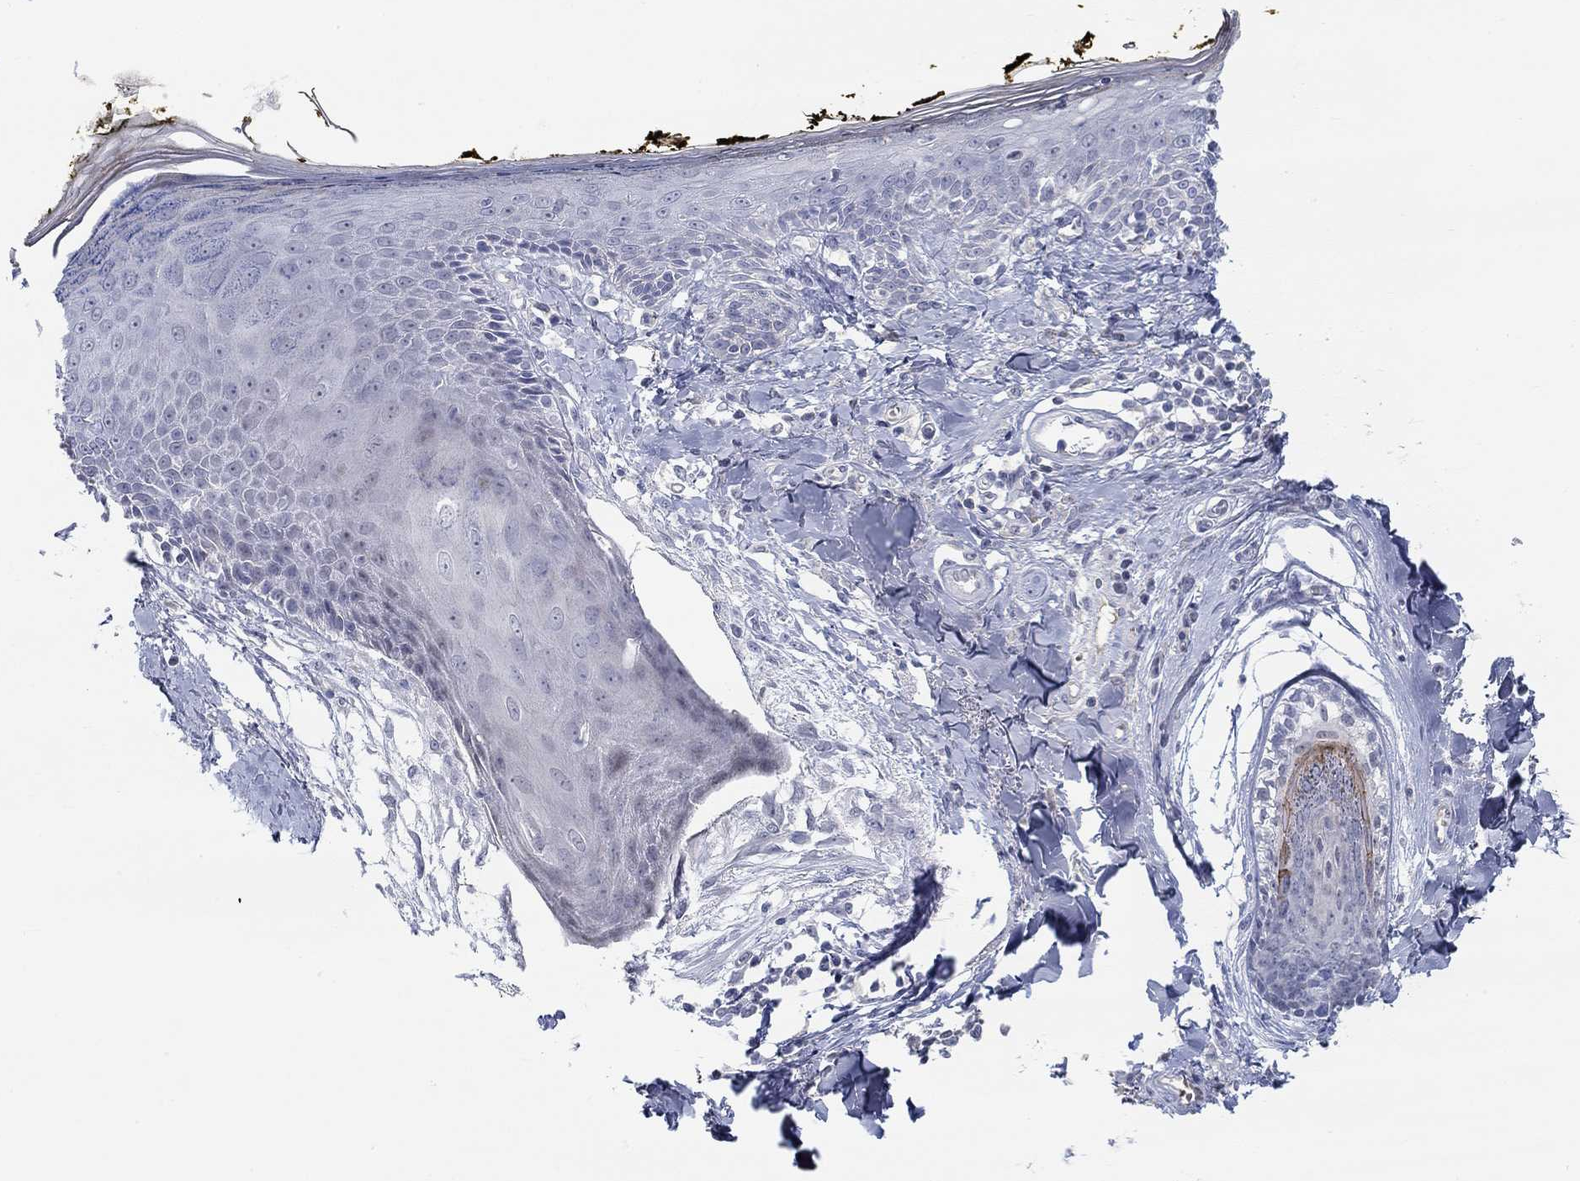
{"staining": {"intensity": "negative", "quantity": "none", "location": "none"}, "tissue": "skin", "cell_type": "Fibroblasts", "image_type": "normal", "snomed": [{"axis": "morphology", "description": "Normal tissue, NOS"}, {"axis": "topography", "description": "Skin"}], "caption": "IHC photomicrograph of benign human skin stained for a protein (brown), which shows no staining in fibroblasts.", "gene": "SNTG2", "patient": {"sex": "male", "age": 76}}